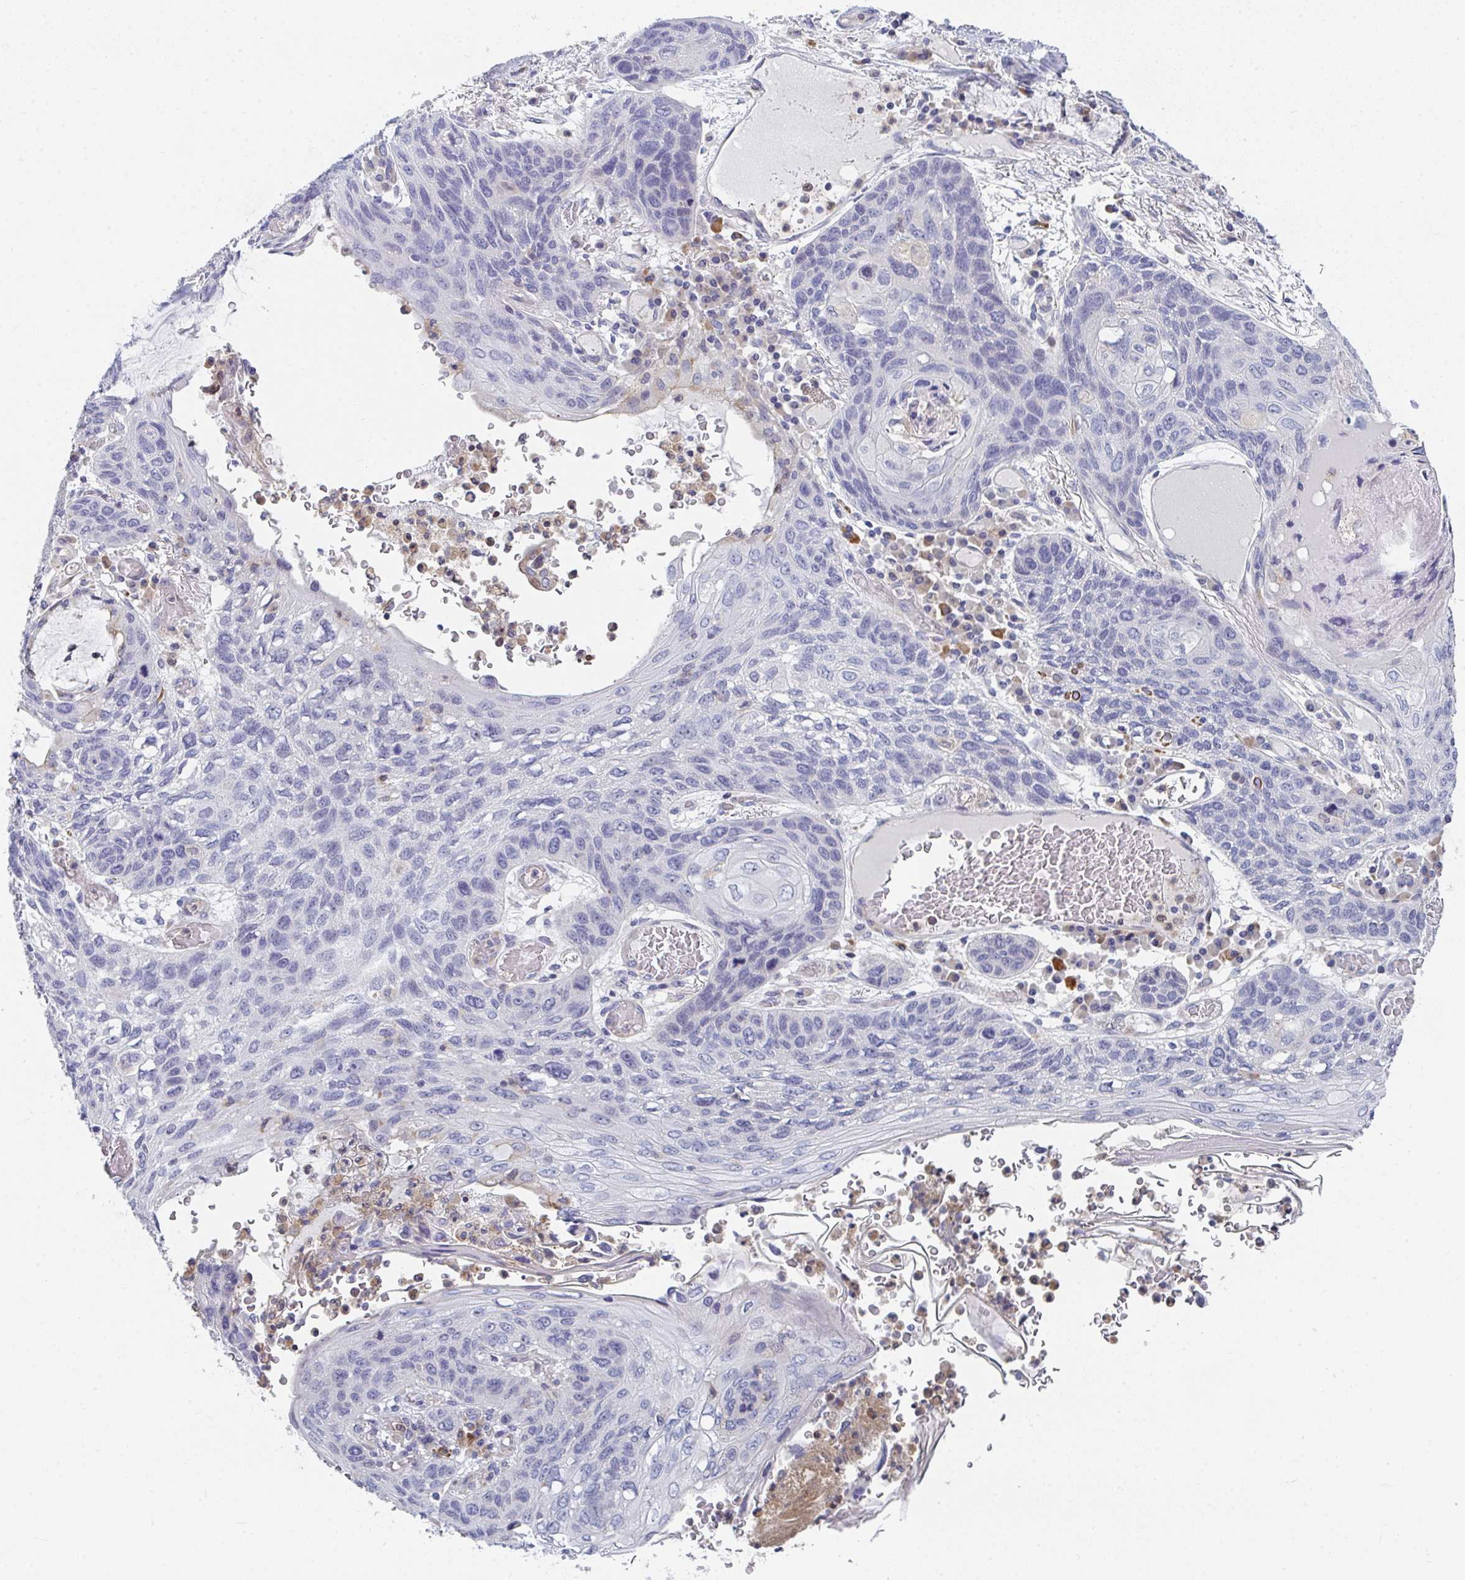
{"staining": {"intensity": "negative", "quantity": "none", "location": "none"}, "tissue": "lung cancer", "cell_type": "Tumor cells", "image_type": "cancer", "snomed": [{"axis": "morphology", "description": "Squamous cell carcinoma, NOS"}, {"axis": "morphology", "description": "Squamous cell carcinoma, metastatic, NOS"}, {"axis": "topography", "description": "Lymph node"}, {"axis": "topography", "description": "Lung"}], "caption": "This is an immunohistochemistry (IHC) micrograph of lung cancer (metastatic squamous cell carcinoma). There is no staining in tumor cells.", "gene": "KLHL33", "patient": {"sex": "male", "age": 41}}